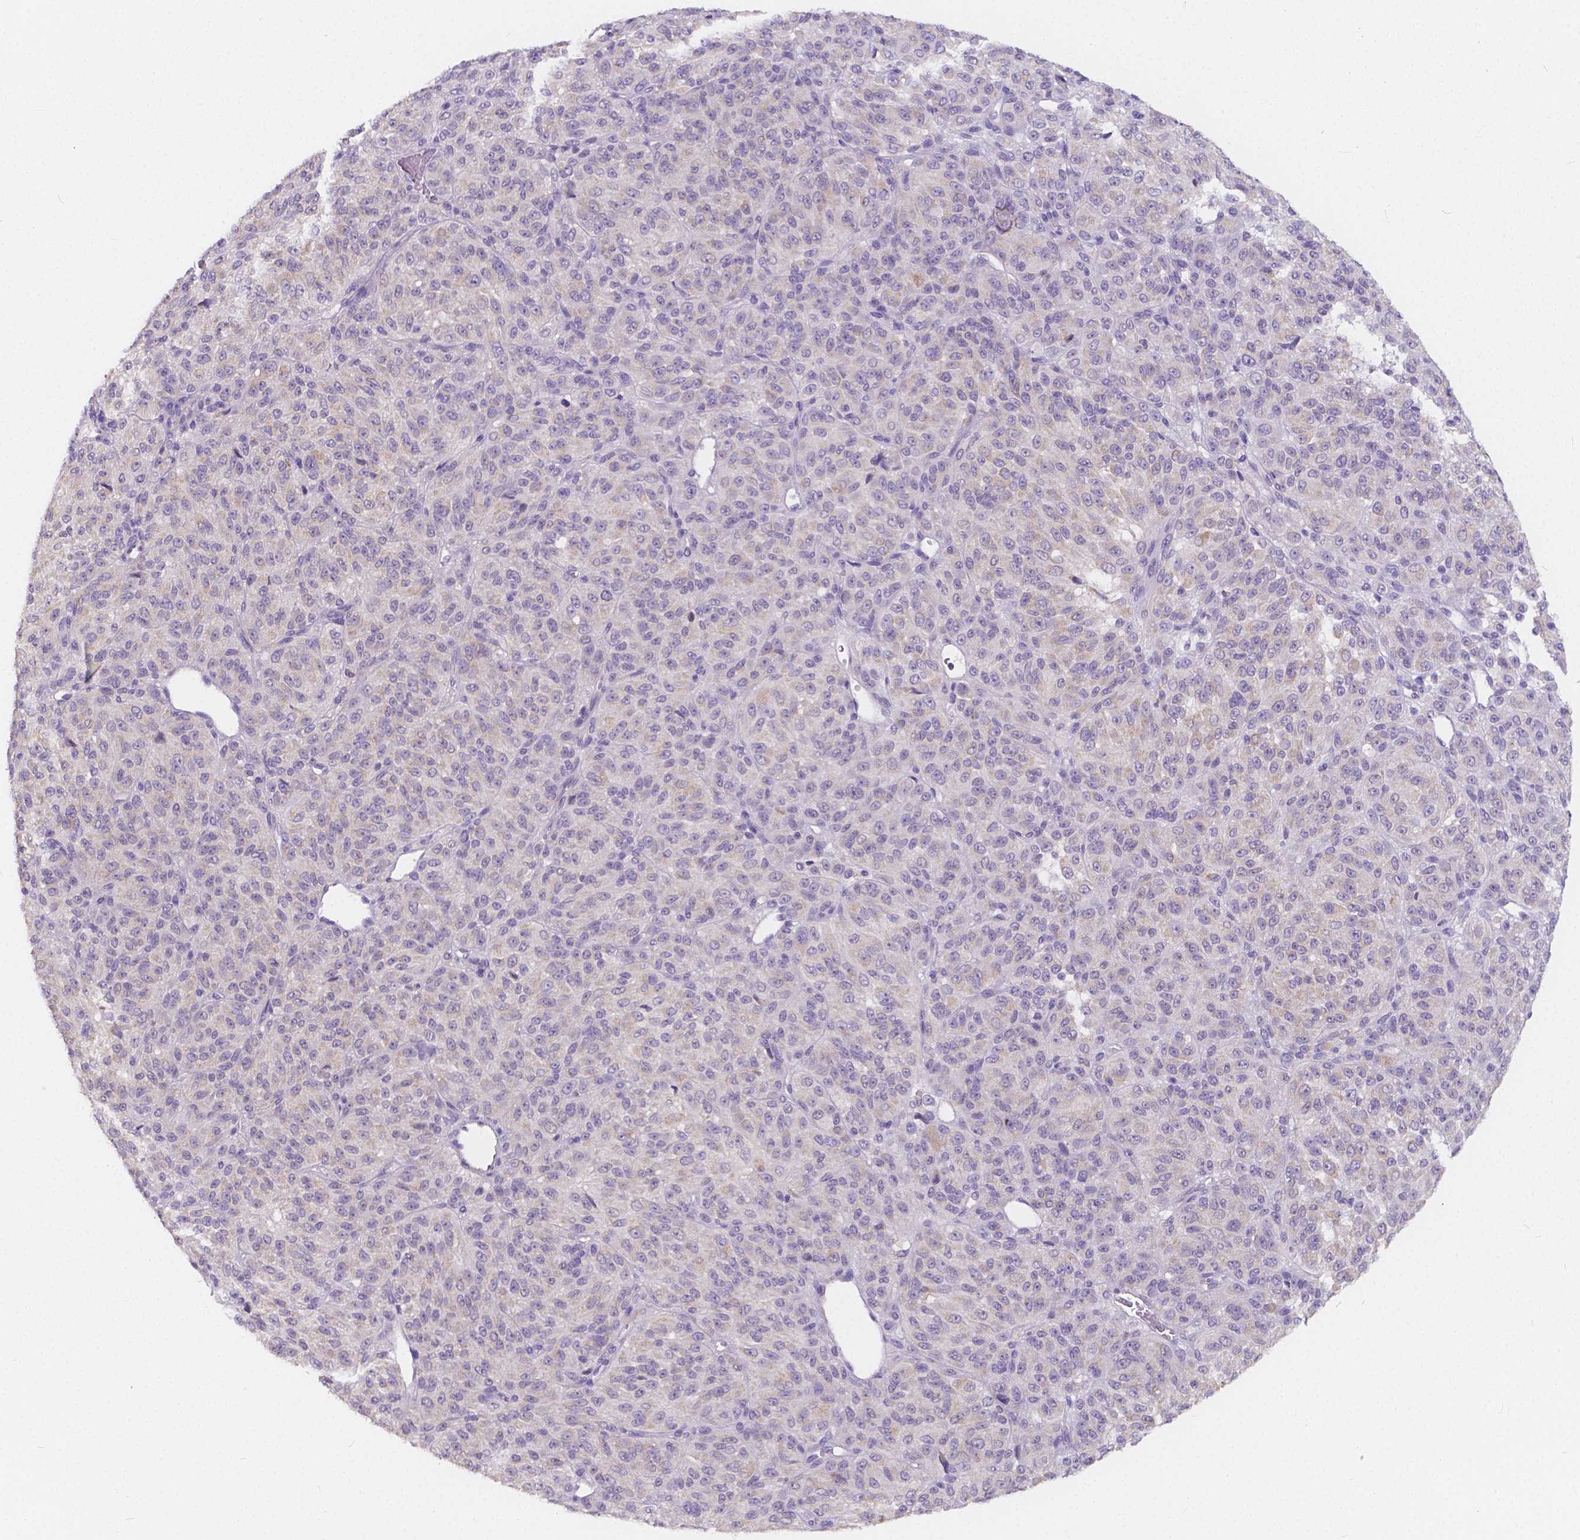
{"staining": {"intensity": "negative", "quantity": "none", "location": "none"}, "tissue": "melanoma", "cell_type": "Tumor cells", "image_type": "cancer", "snomed": [{"axis": "morphology", "description": "Malignant melanoma, Metastatic site"}, {"axis": "topography", "description": "Brain"}], "caption": "Photomicrograph shows no protein staining in tumor cells of melanoma tissue.", "gene": "RNF186", "patient": {"sex": "female", "age": 56}}